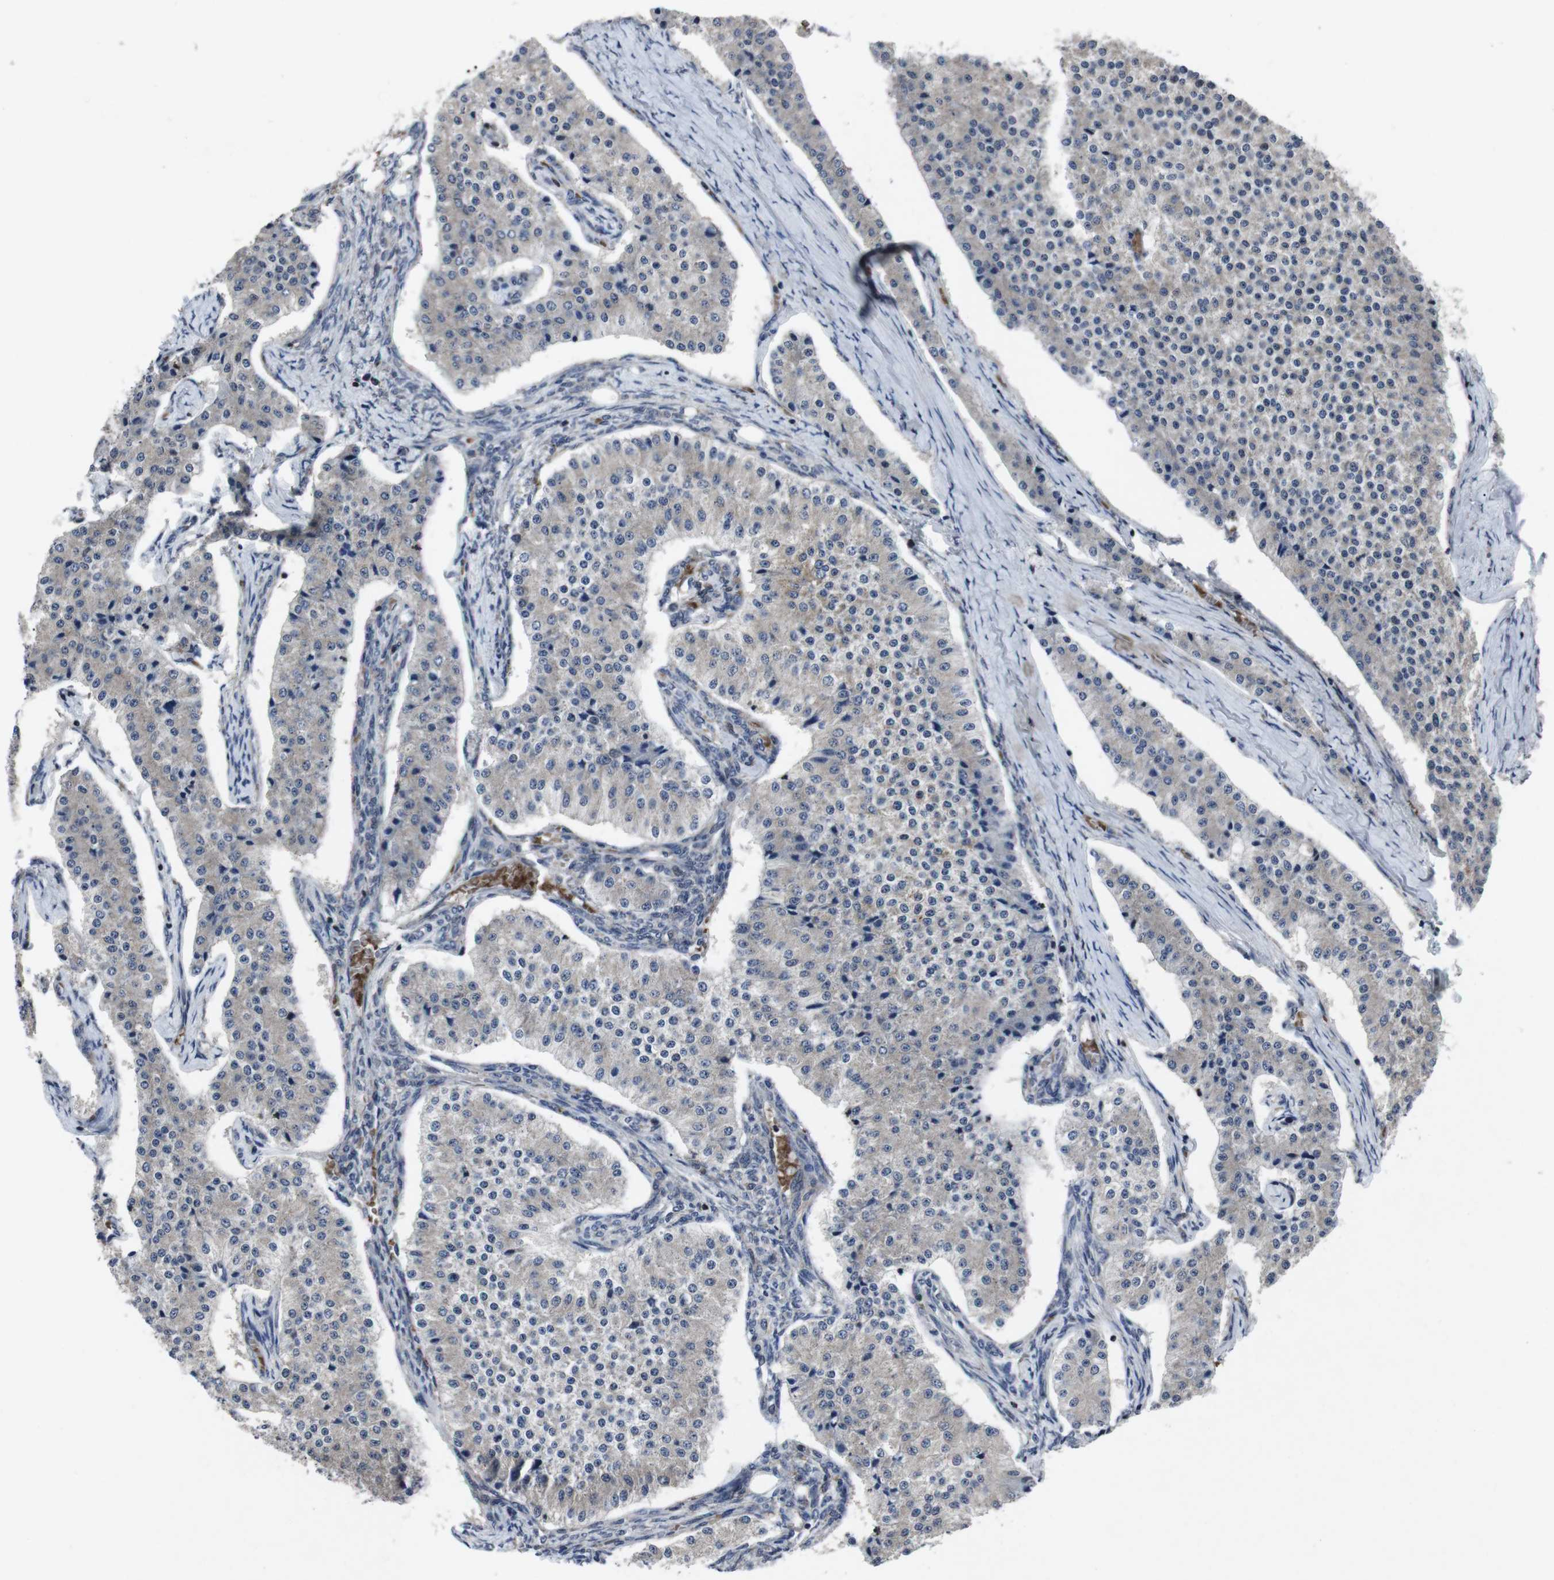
{"staining": {"intensity": "weak", "quantity": "25%-75%", "location": "cytoplasmic/membranous"}, "tissue": "carcinoid", "cell_type": "Tumor cells", "image_type": "cancer", "snomed": [{"axis": "morphology", "description": "Carcinoid, malignant, NOS"}, {"axis": "topography", "description": "Colon"}], "caption": "Protein staining of carcinoid tissue shows weak cytoplasmic/membranous staining in about 25%-75% of tumor cells.", "gene": "STAT4", "patient": {"sex": "female", "age": 52}}